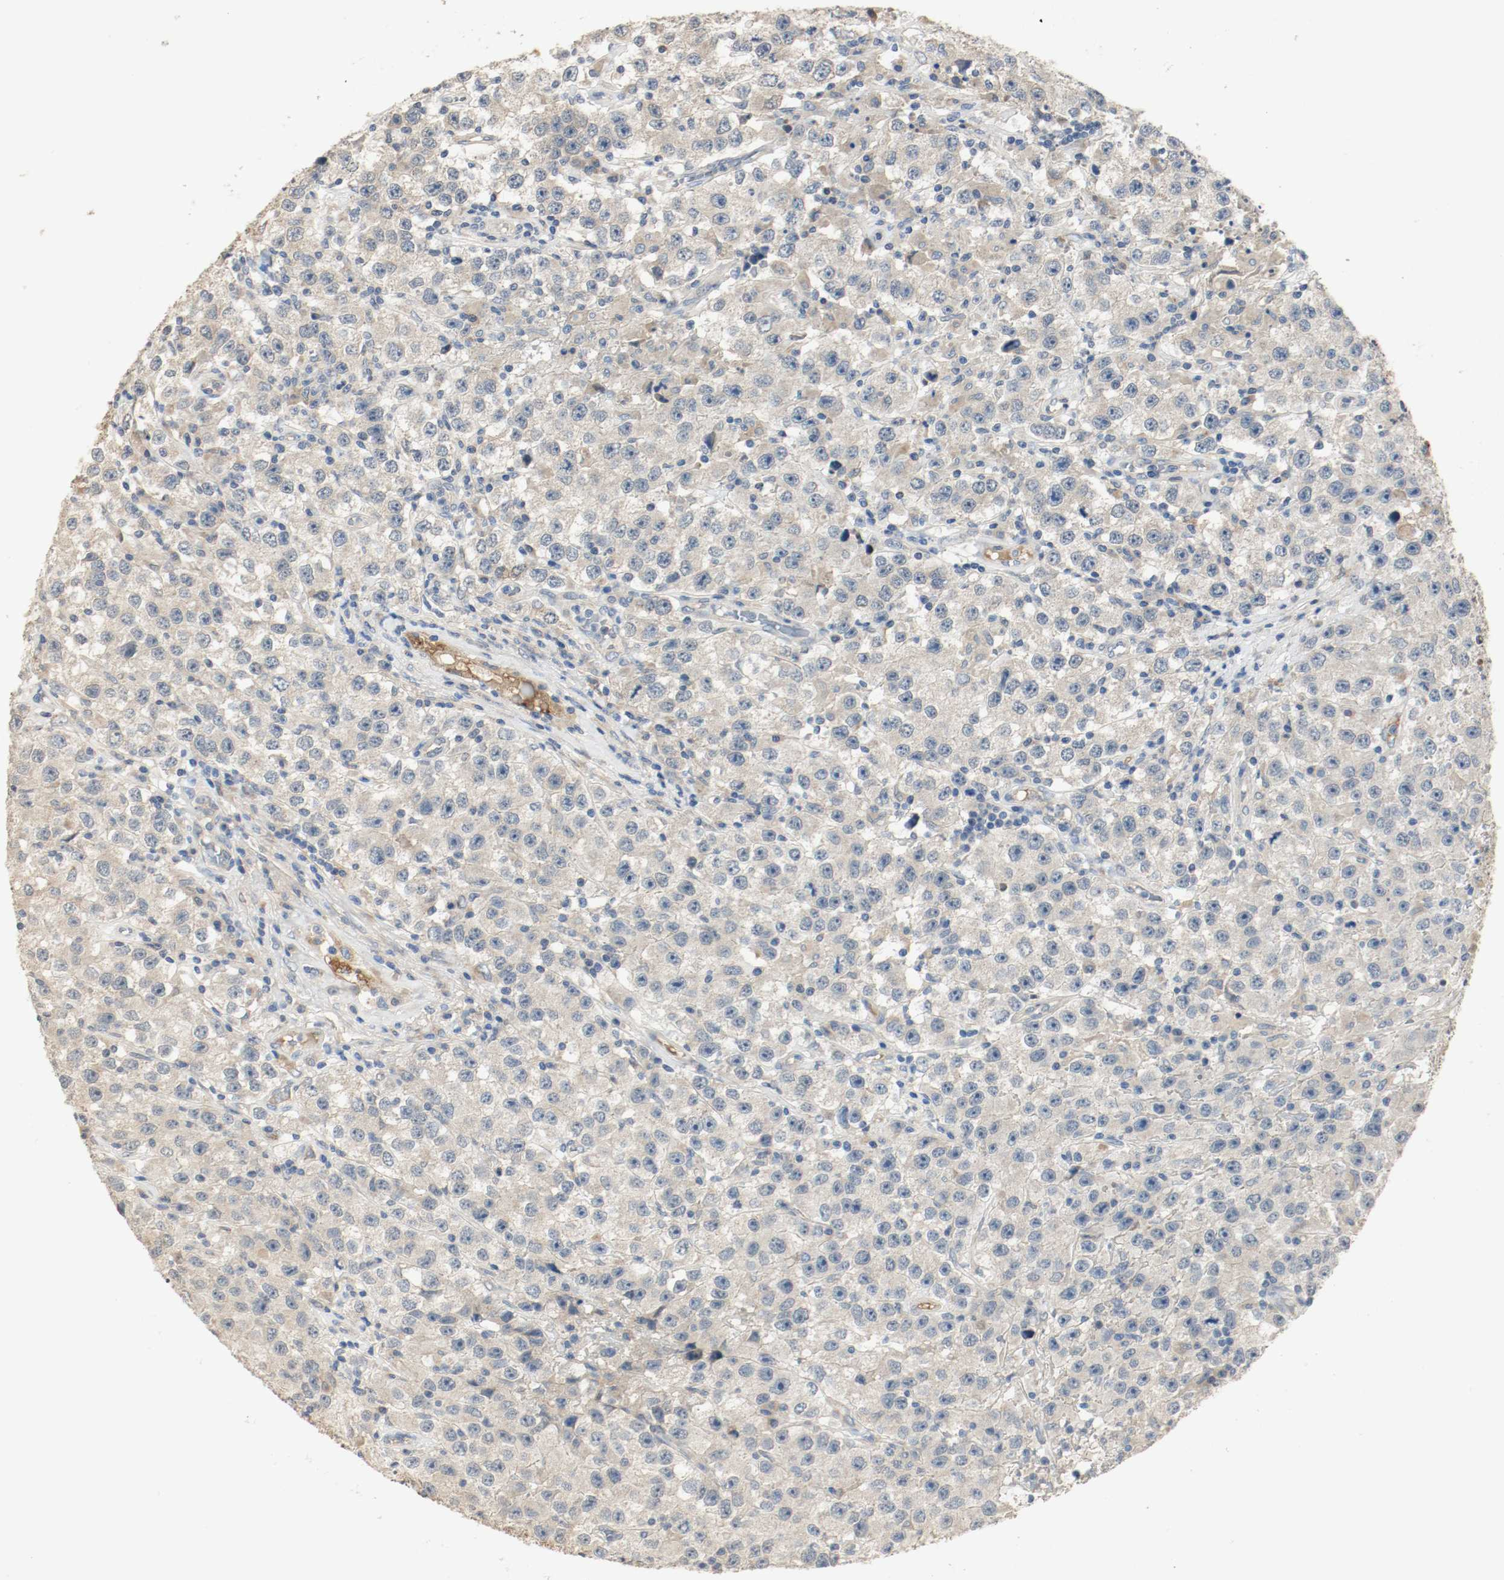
{"staining": {"intensity": "weak", "quantity": ">75%", "location": "cytoplasmic/membranous"}, "tissue": "testis cancer", "cell_type": "Tumor cells", "image_type": "cancer", "snomed": [{"axis": "morphology", "description": "Seminoma, NOS"}, {"axis": "topography", "description": "Testis"}], "caption": "Immunohistochemistry staining of seminoma (testis), which displays low levels of weak cytoplasmic/membranous expression in about >75% of tumor cells indicating weak cytoplasmic/membranous protein expression. The staining was performed using DAB (3,3'-diaminobenzidine) (brown) for protein detection and nuclei were counterstained in hematoxylin (blue).", "gene": "MELTF", "patient": {"sex": "male", "age": 52}}